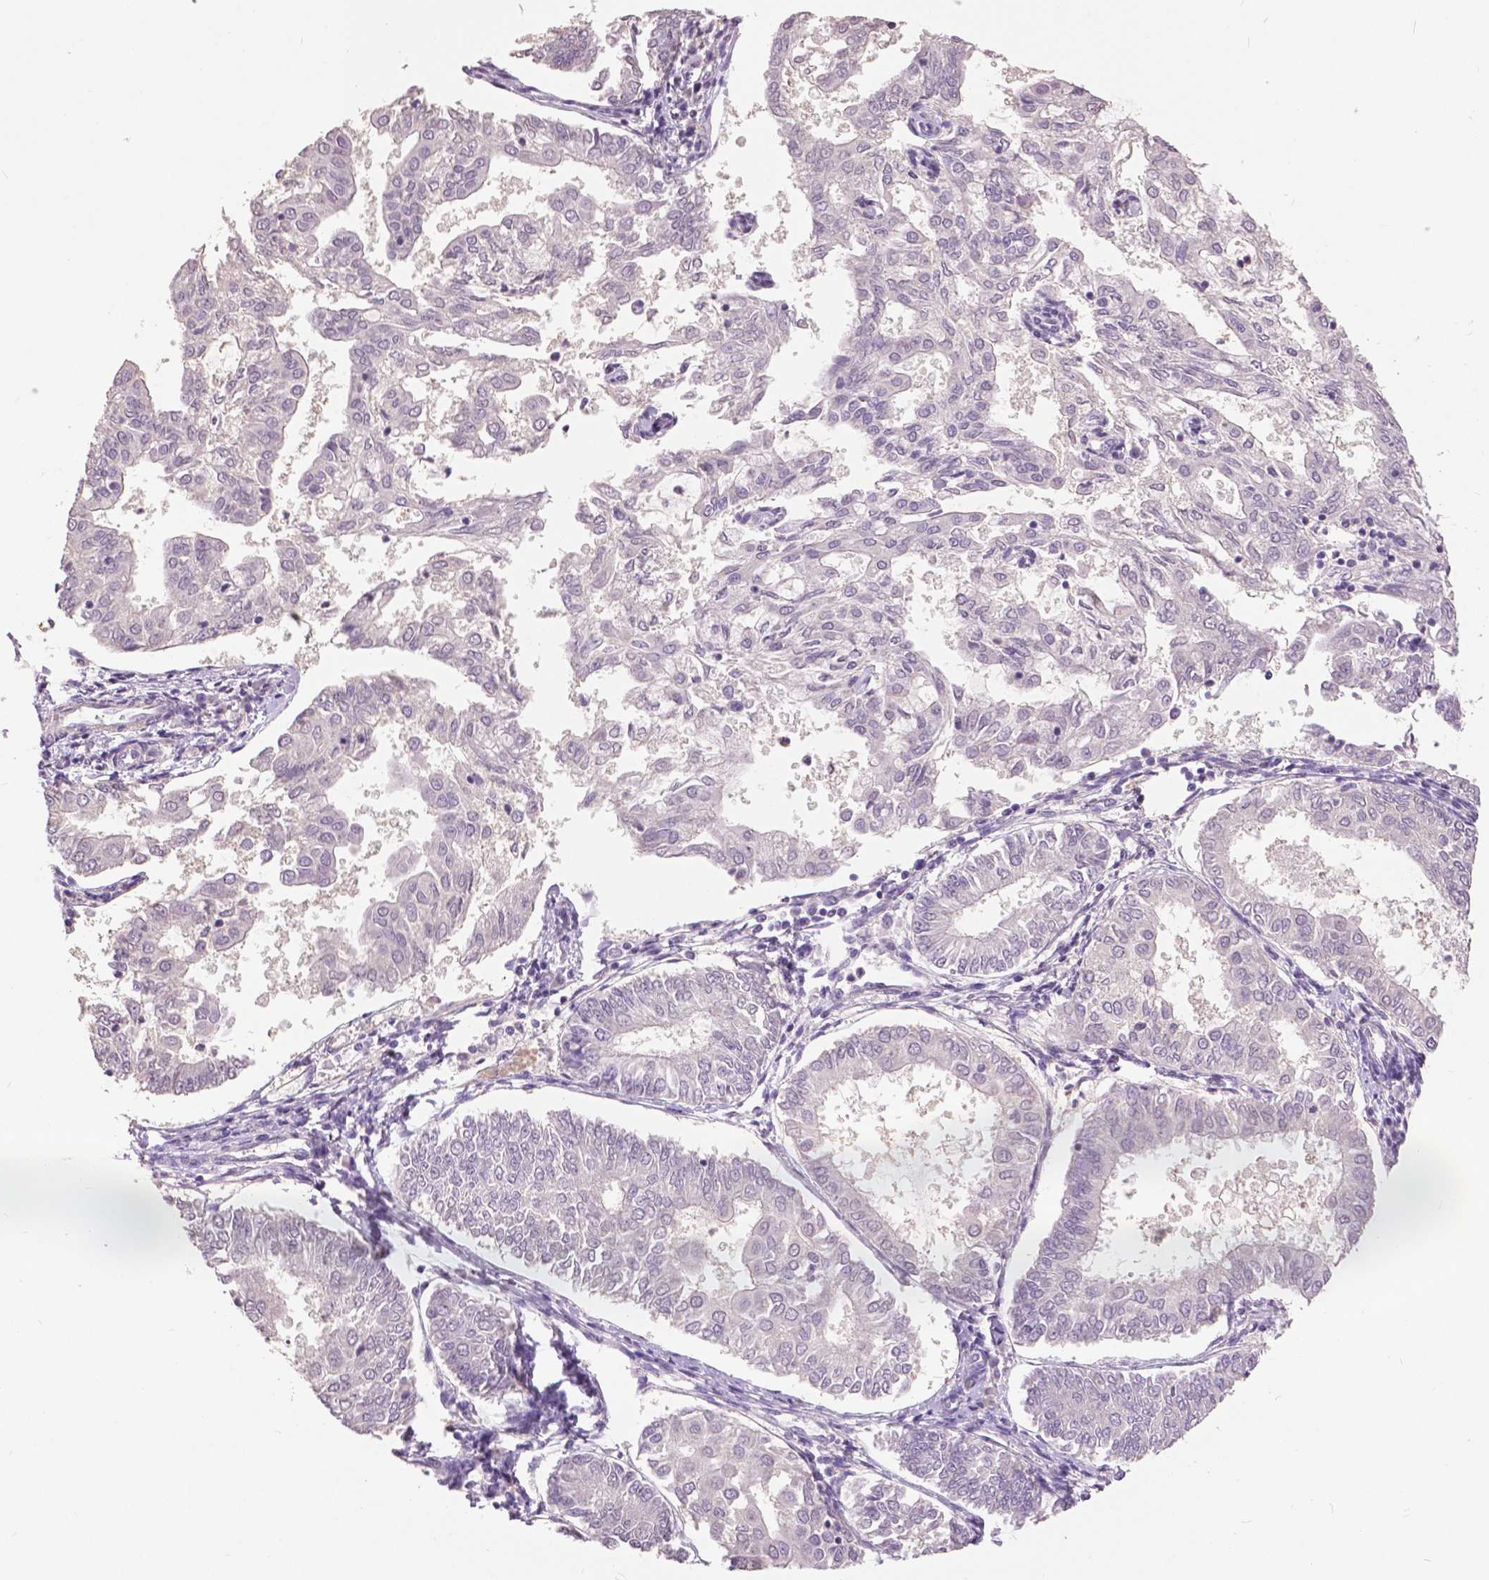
{"staining": {"intensity": "negative", "quantity": "none", "location": "none"}, "tissue": "endometrial cancer", "cell_type": "Tumor cells", "image_type": "cancer", "snomed": [{"axis": "morphology", "description": "Adenocarcinoma, NOS"}, {"axis": "topography", "description": "Endometrium"}], "caption": "The photomicrograph displays no significant staining in tumor cells of endometrial cancer (adenocarcinoma).", "gene": "FOXA1", "patient": {"sex": "female", "age": 68}}